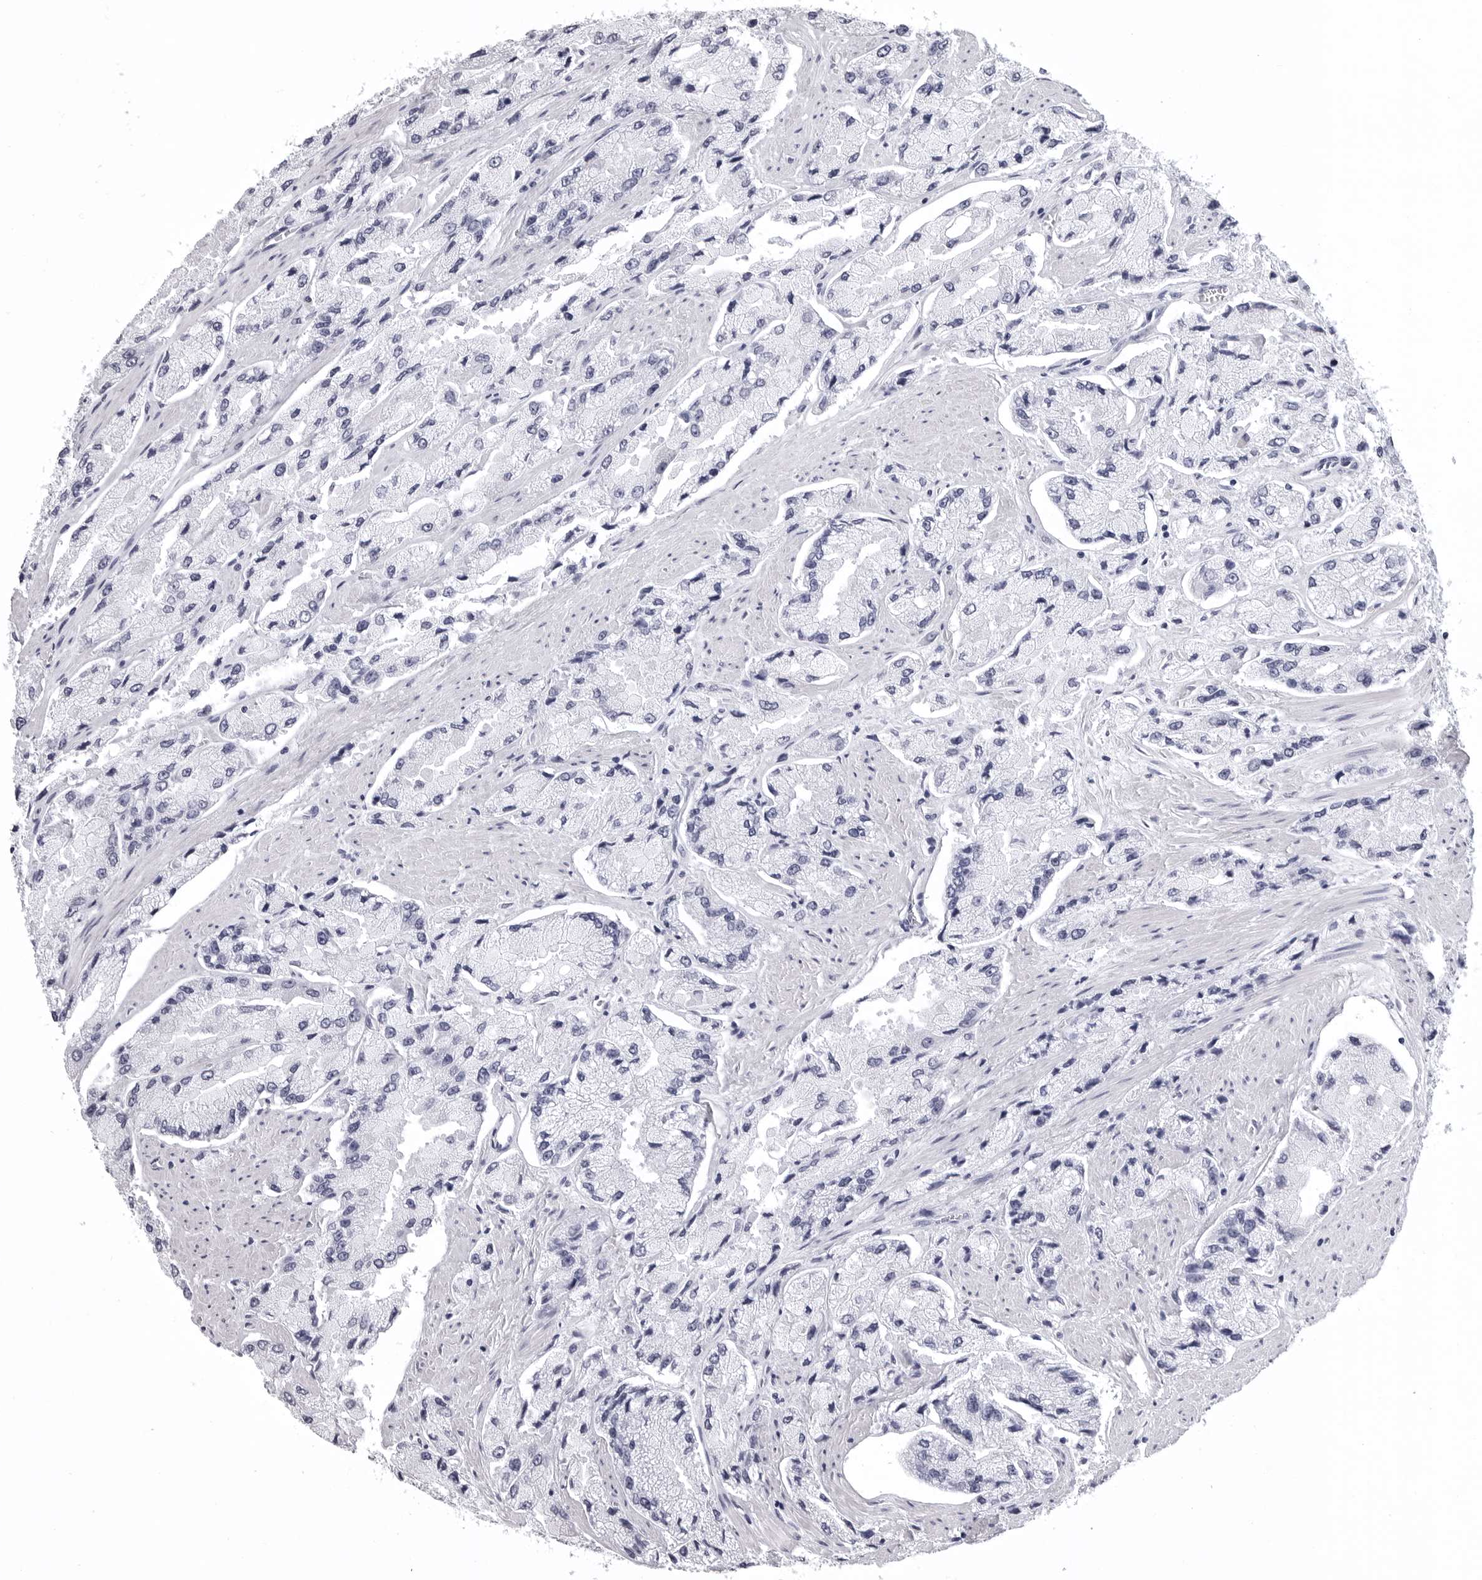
{"staining": {"intensity": "negative", "quantity": "none", "location": "none"}, "tissue": "prostate cancer", "cell_type": "Tumor cells", "image_type": "cancer", "snomed": [{"axis": "morphology", "description": "Adenocarcinoma, High grade"}, {"axis": "topography", "description": "Prostate"}], "caption": "A photomicrograph of high-grade adenocarcinoma (prostate) stained for a protein displays no brown staining in tumor cells.", "gene": "LGALS4", "patient": {"sex": "male", "age": 58}}